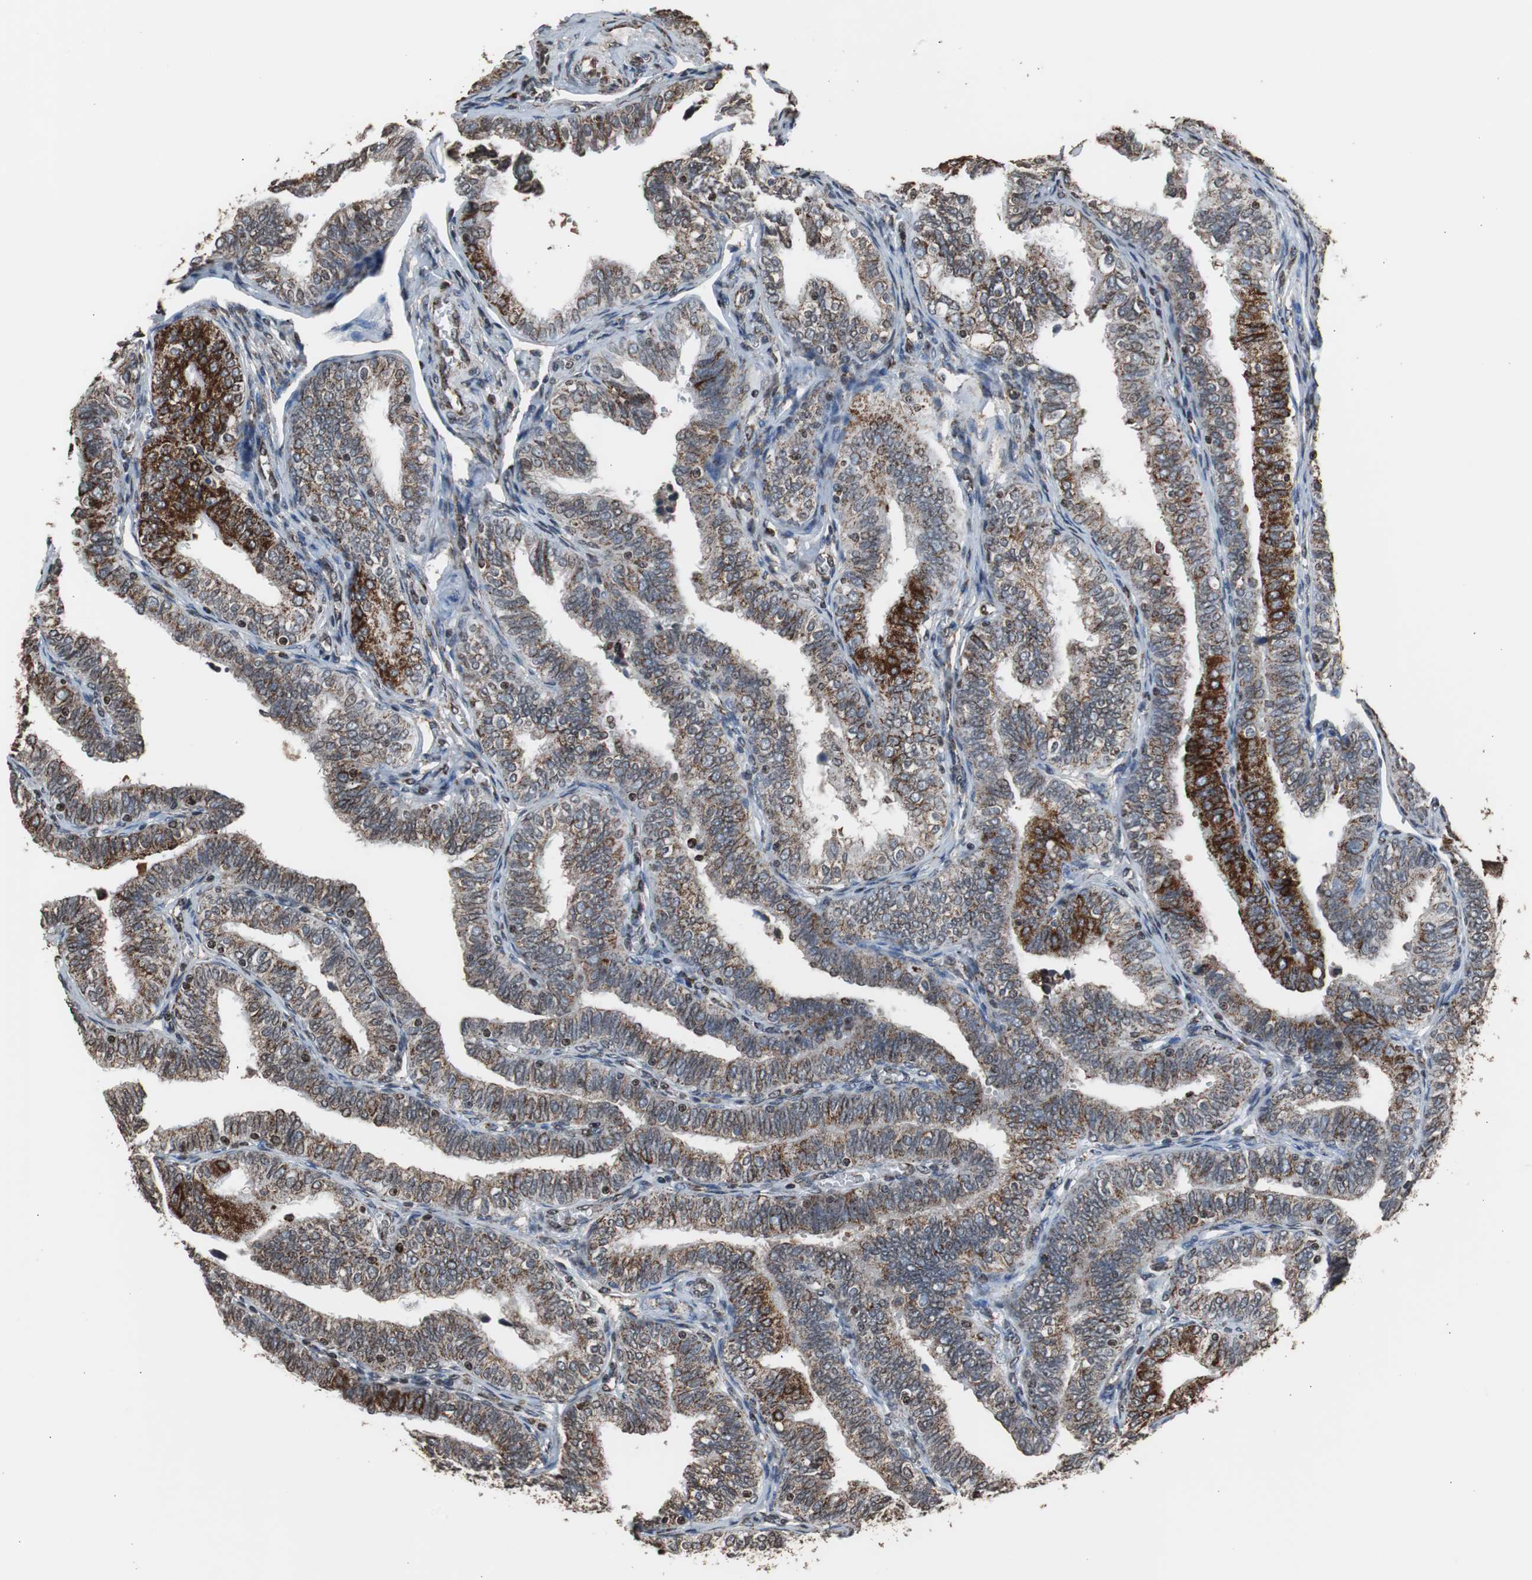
{"staining": {"intensity": "strong", "quantity": ">75%", "location": "cytoplasmic/membranous"}, "tissue": "fallopian tube", "cell_type": "Glandular cells", "image_type": "normal", "snomed": [{"axis": "morphology", "description": "Normal tissue, NOS"}, {"axis": "topography", "description": "Fallopian tube"}], "caption": "Normal fallopian tube demonstrates strong cytoplasmic/membranous staining in approximately >75% of glandular cells, visualized by immunohistochemistry. The staining was performed using DAB, with brown indicating positive protein expression. Nuclei are stained blue with hematoxylin.", "gene": "HSPA9", "patient": {"sex": "female", "age": 46}}